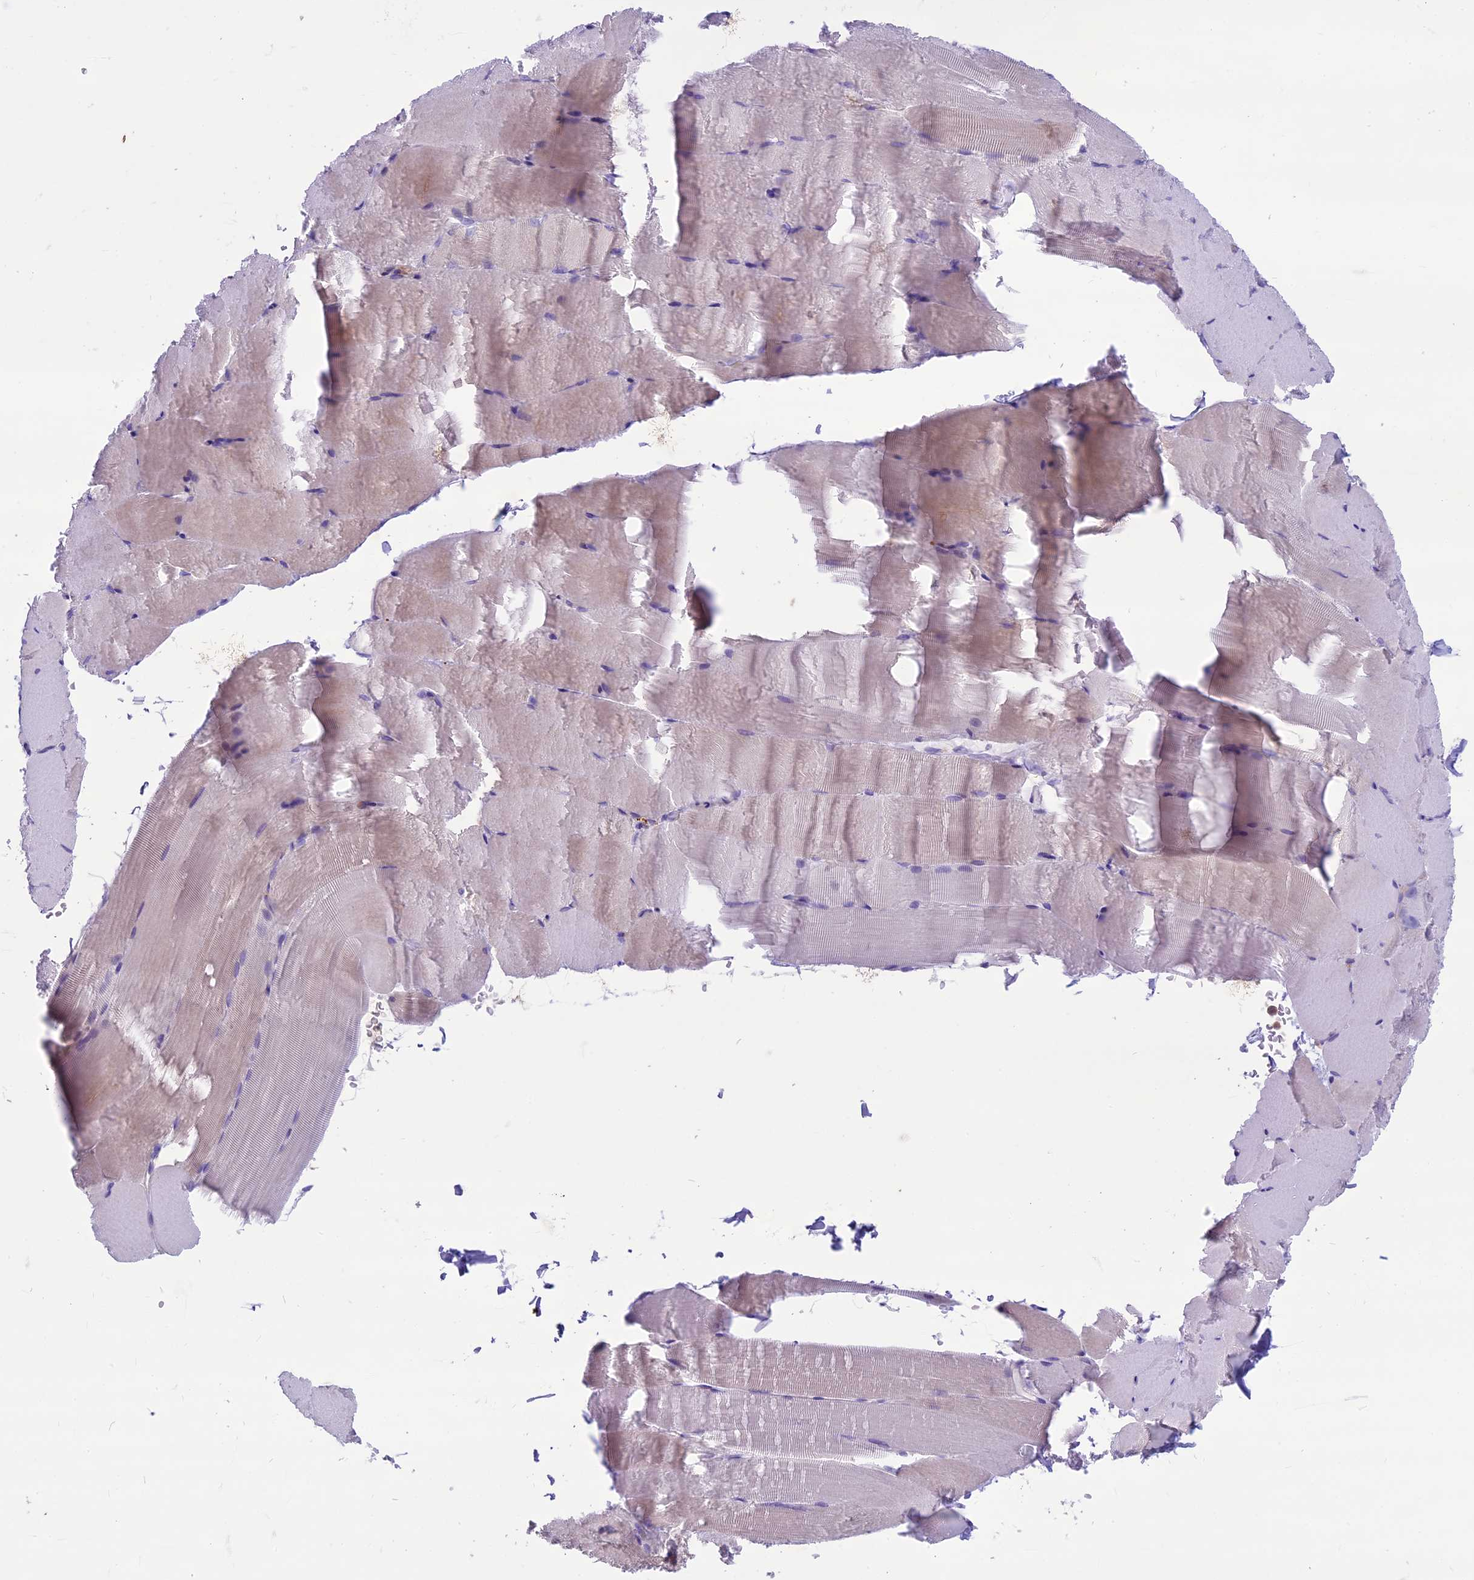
{"staining": {"intensity": "weak", "quantity": "<25%", "location": "cytoplasmic/membranous"}, "tissue": "skeletal muscle", "cell_type": "Myocytes", "image_type": "normal", "snomed": [{"axis": "morphology", "description": "Normal tissue, NOS"}, {"axis": "topography", "description": "Skeletal muscle"}, {"axis": "topography", "description": "Parathyroid gland"}], "caption": "This is an immunohistochemistry image of benign skeletal muscle. There is no positivity in myocytes.", "gene": "CDAN1", "patient": {"sex": "female", "age": 37}}